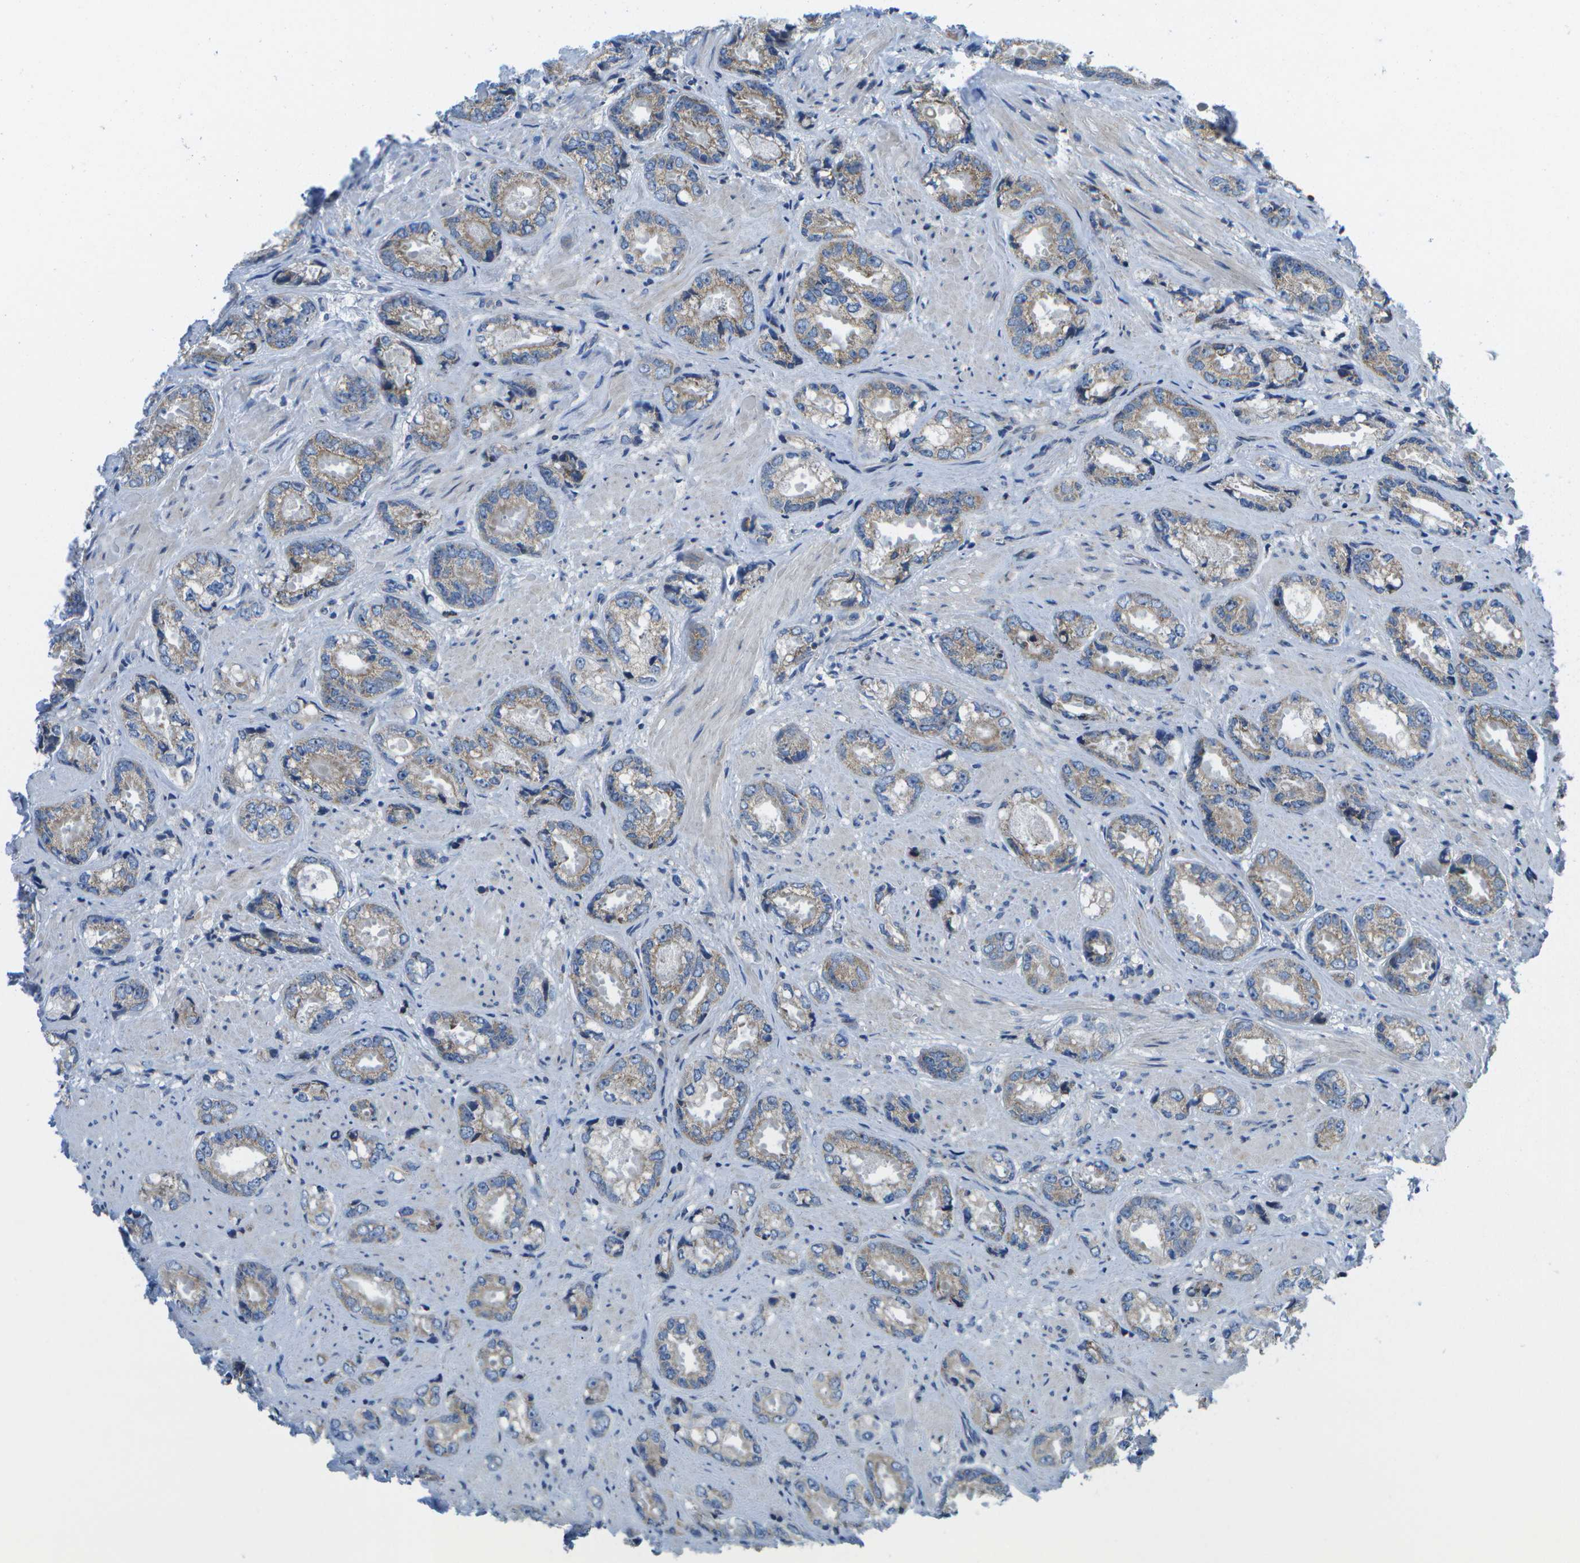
{"staining": {"intensity": "weak", "quantity": "25%-75%", "location": "cytoplasmic/membranous"}, "tissue": "prostate cancer", "cell_type": "Tumor cells", "image_type": "cancer", "snomed": [{"axis": "morphology", "description": "Adenocarcinoma, High grade"}, {"axis": "topography", "description": "Prostate"}], "caption": "A histopathology image showing weak cytoplasmic/membranous expression in approximately 25%-75% of tumor cells in high-grade adenocarcinoma (prostate), as visualized by brown immunohistochemical staining.", "gene": "GDF5", "patient": {"sex": "male", "age": 61}}